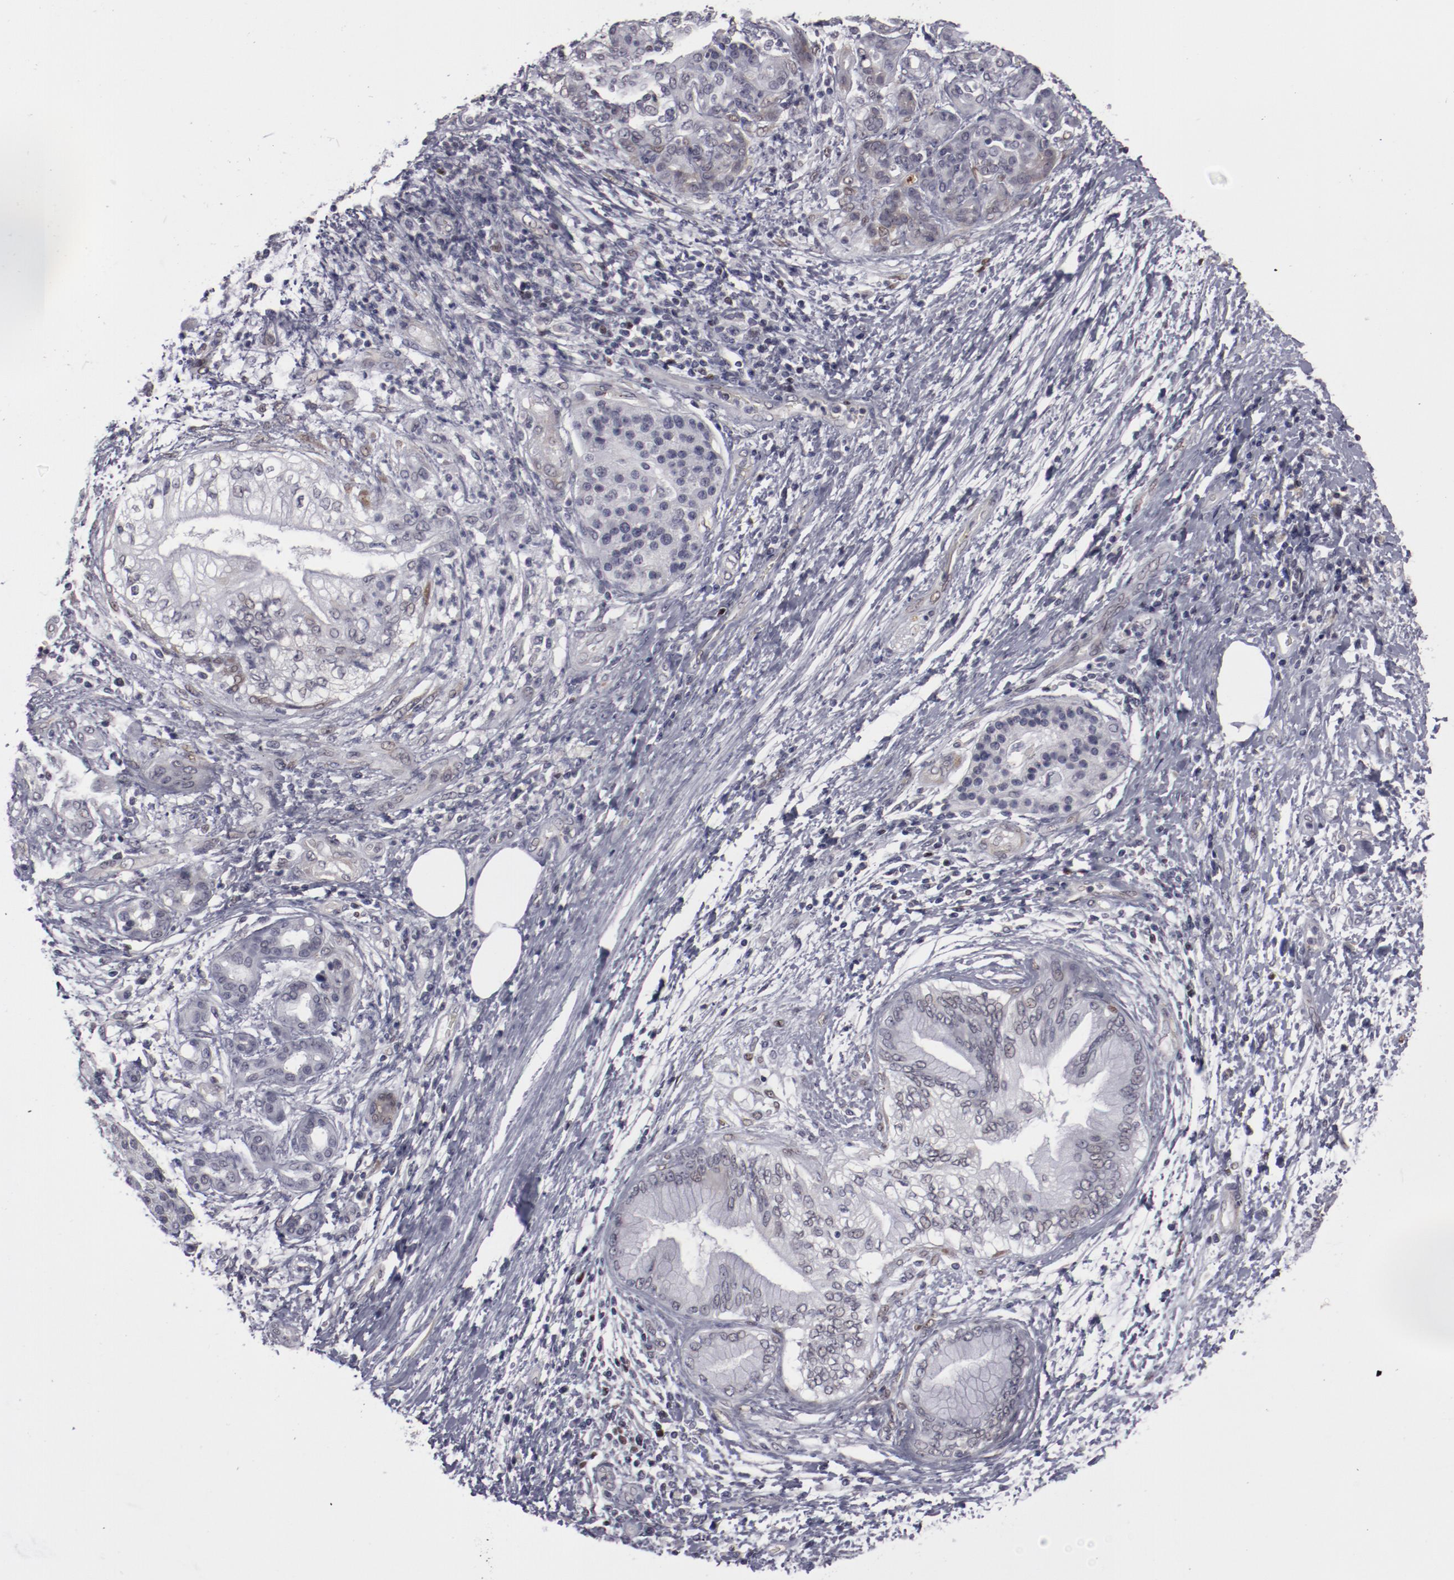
{"staining": {"intensity": "negative", "quantity": "none", "location": "none"}, "tissue": "pancreatic cancer", "cell_type": "Tumor cells", "image_type": "cancer", "snomed": [{"axis": "morphology", "description": "Adenocarcinoma, NOS"}, {"axis": "topography", "description": "Pancreas"}], "caption": "Human adenocarcinoma (pancreatic) stained for a protein using immunohistochemistry shows no expression in tumor cells.", "gene": "LEF1", "patient": {"sex": "female", "age": 70}}